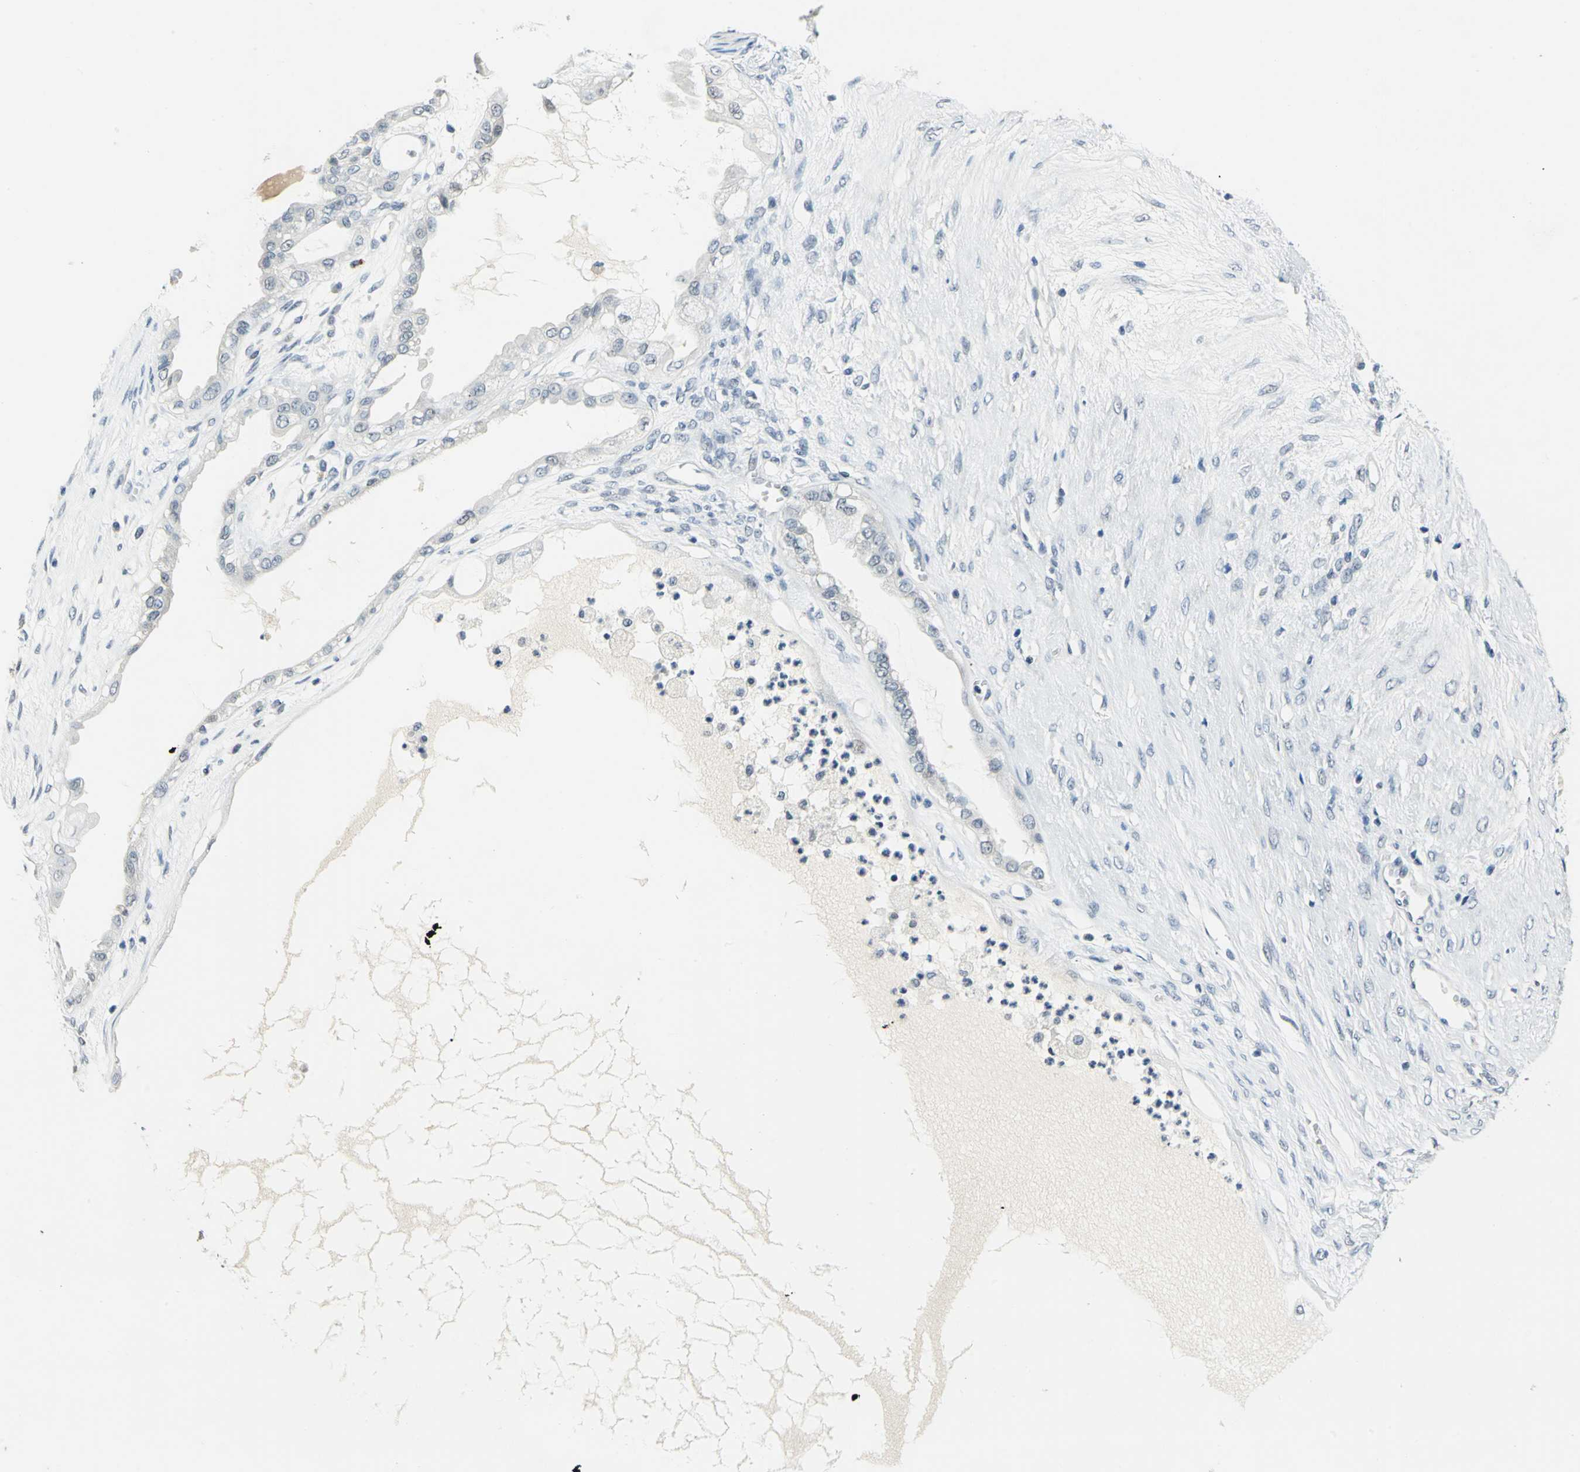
{"staining": {"intensity": "negative", "quantity": "none", "location": "none"}, "tissue": "ovarian cancer", "cell_type": "Tumor cells", "image_type": "cancer", "snomed": [{"axis": "morphology", "description": "Carcinoma, NOS"}, {"axis": "morphology", "description": "Carcinoma, endometroid"}, {"axis": "topography", "description": "Ovary"}], "caption": "DAB immunohistochemical staining of endometroid carcinoma (ovarian) displays no significant staining in tumor cells.", "gene": "RAD17", "patient": {"sex": "female", "age": 50}}